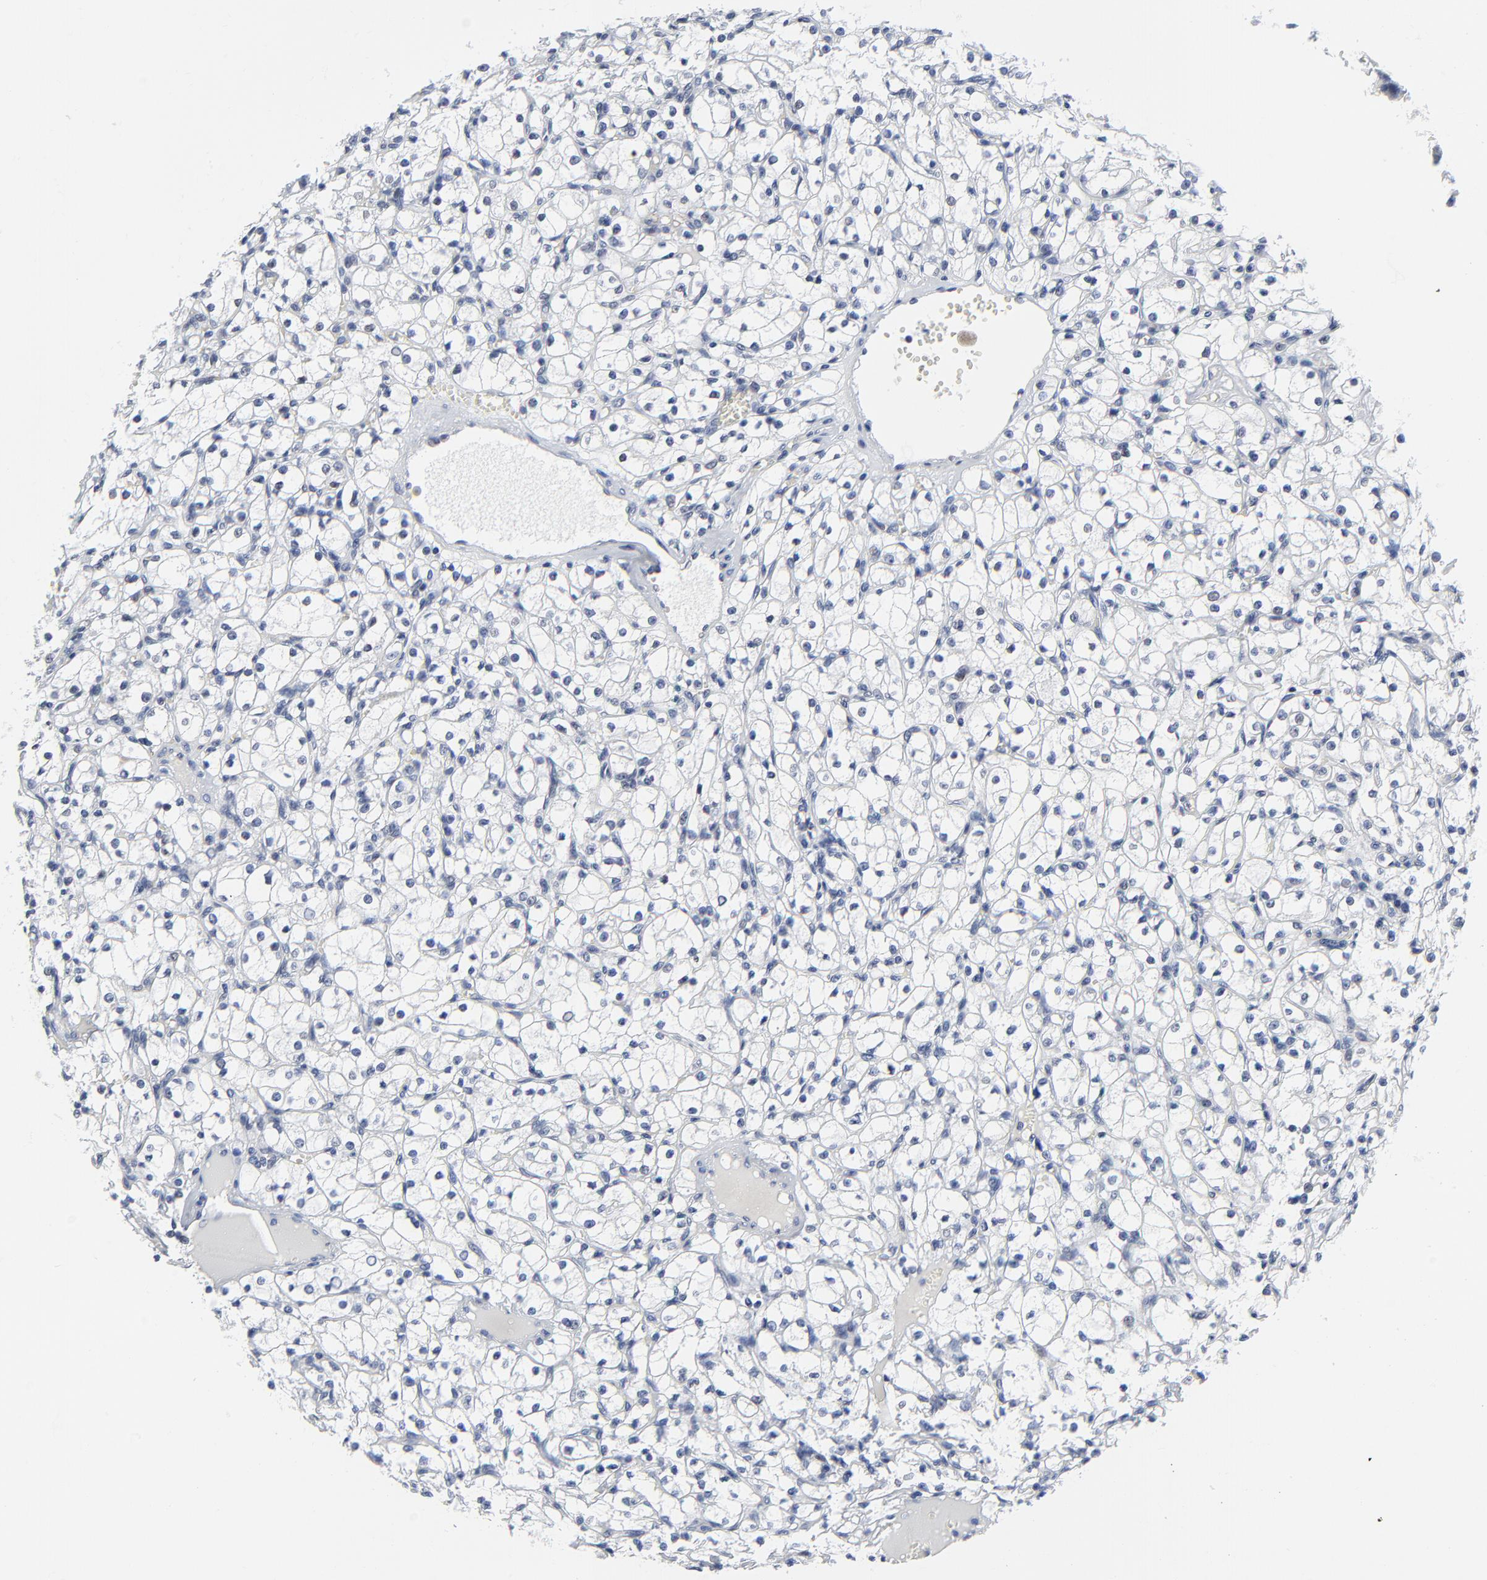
{"staining": {"intensity": "negative", "quantity": "none", "location": "none"}, "tissue": "renal cancer", "cell_type": "Tumor cells", "image_type": "cancer", "snomed": [{"axis": "morphology", "description": "Adenocarcinoma, NOS"}, {"axis": "topography", "description": "Kidney"}], "caption": "The IHC photomicrograph has no significant expression in tumor cells of renal adenocarcinoma tissue.", "gene": "ZNF589", "patient": {"sex": "male", "age": 61}}